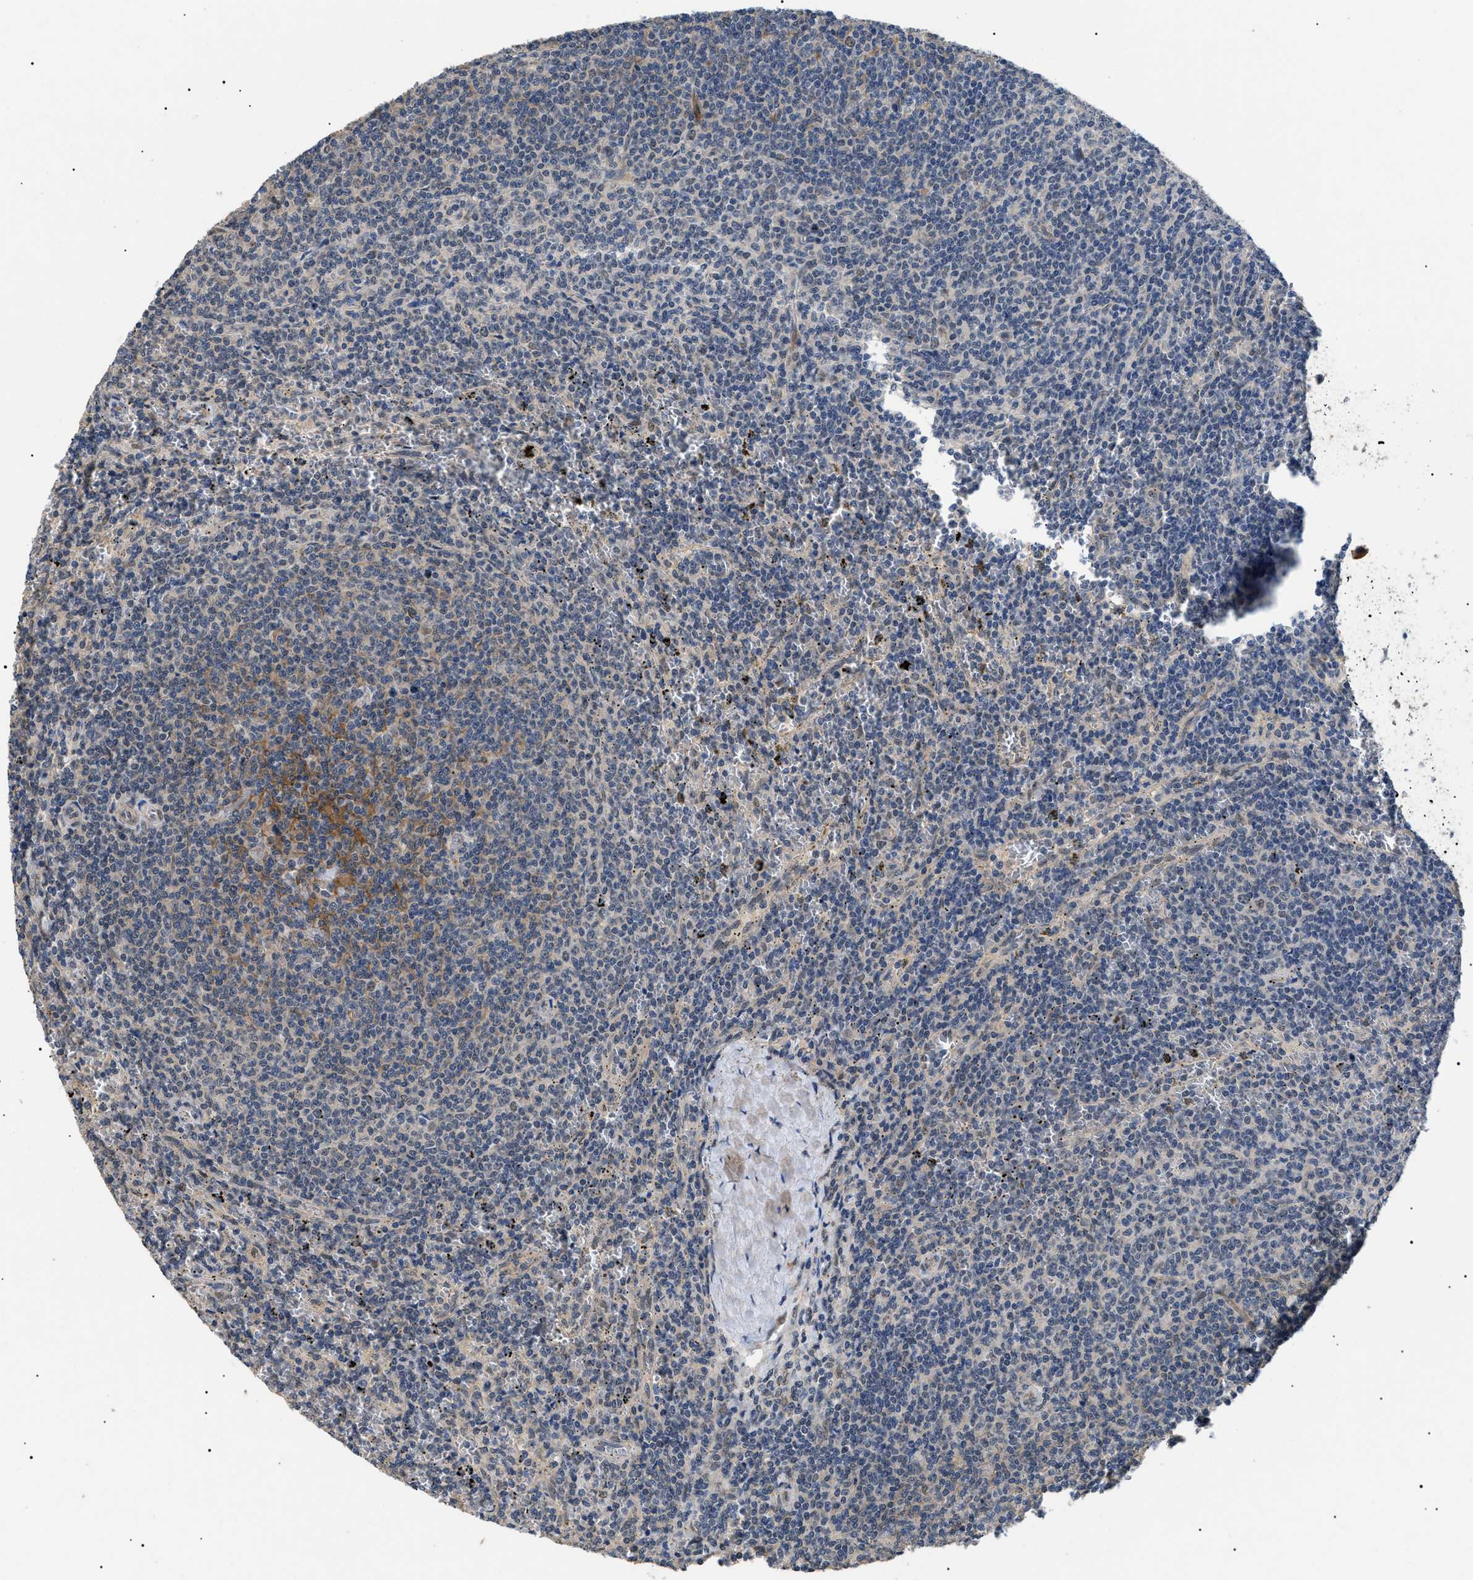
{"staining": {"intensity": "negative", "quantity": "none", "location": "none"}, "tissue": "lymphoma", "cell_type": "Tumor cells", "image_type": "cancer", "snomed": [{"axis": "morphology", "description": "Malignant lymphoma, non-Hodgkin's type, Low grade"}, {"axis": "topography", "description": "Spleen"}], "caption": "Malignant lymphoma, non-Hodgkin's type (low-grade) was stained to show a protein in brown. There is no significant staining in tumor cells.", "gene": "CRCP", "patient": {"sex": "female", "age": 50}}